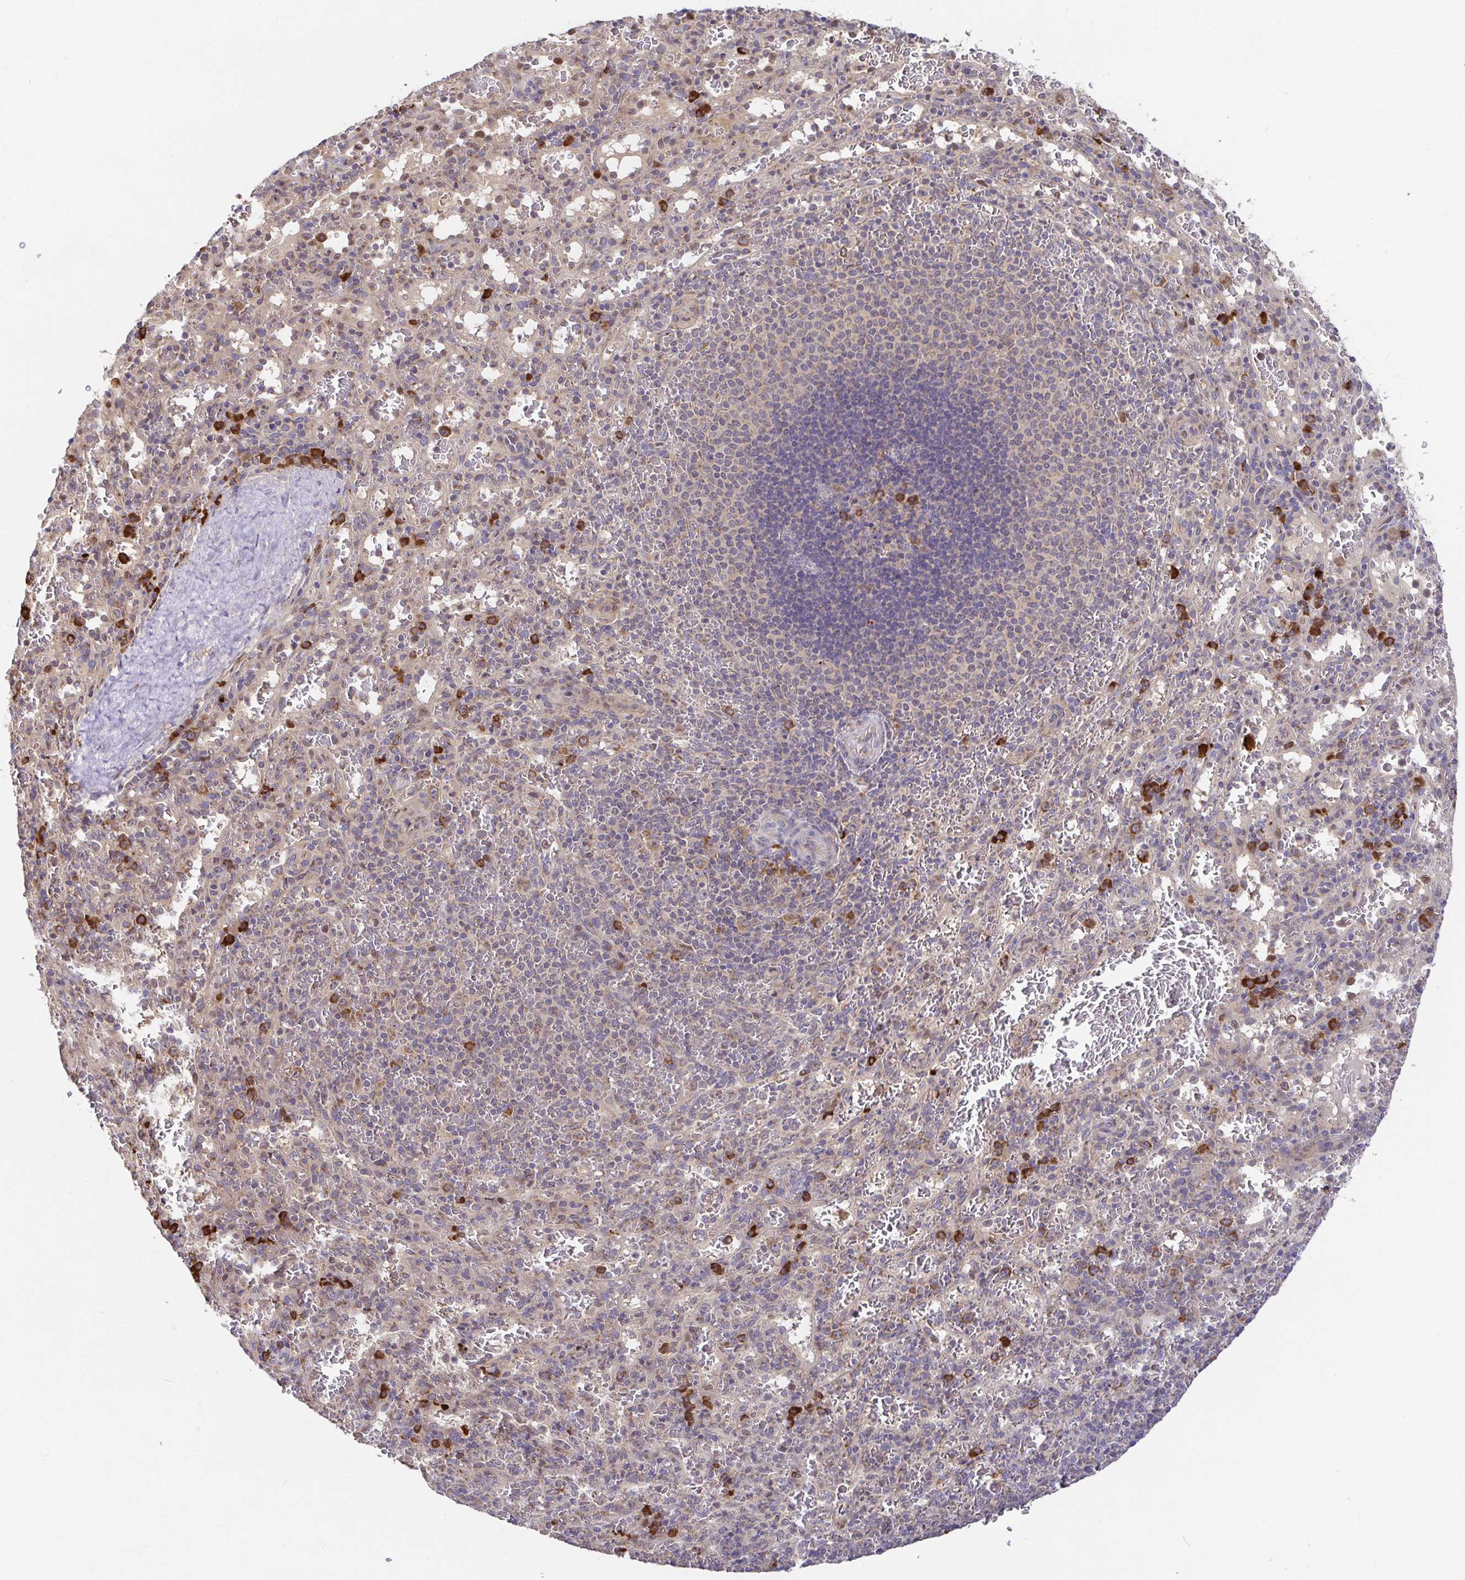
{"staining": {"intensity": "negative", "quantity": "none", "location": "none"}, "tissue": "spleen", "cell_type": "Cells in red pulp", "image_type": "normal", "snomed": [{"axis": "morphology", "description": "Normal tissue, NOS"}, {"axis": "topography", "description": "Spleen"}], "caption": "This is an immunohistochemistry photomicrograph of benign spleen. There is no positivity in cells in red pulp.", "gene": "ELP1", "patient": {"sex": "male", "age": 57}}